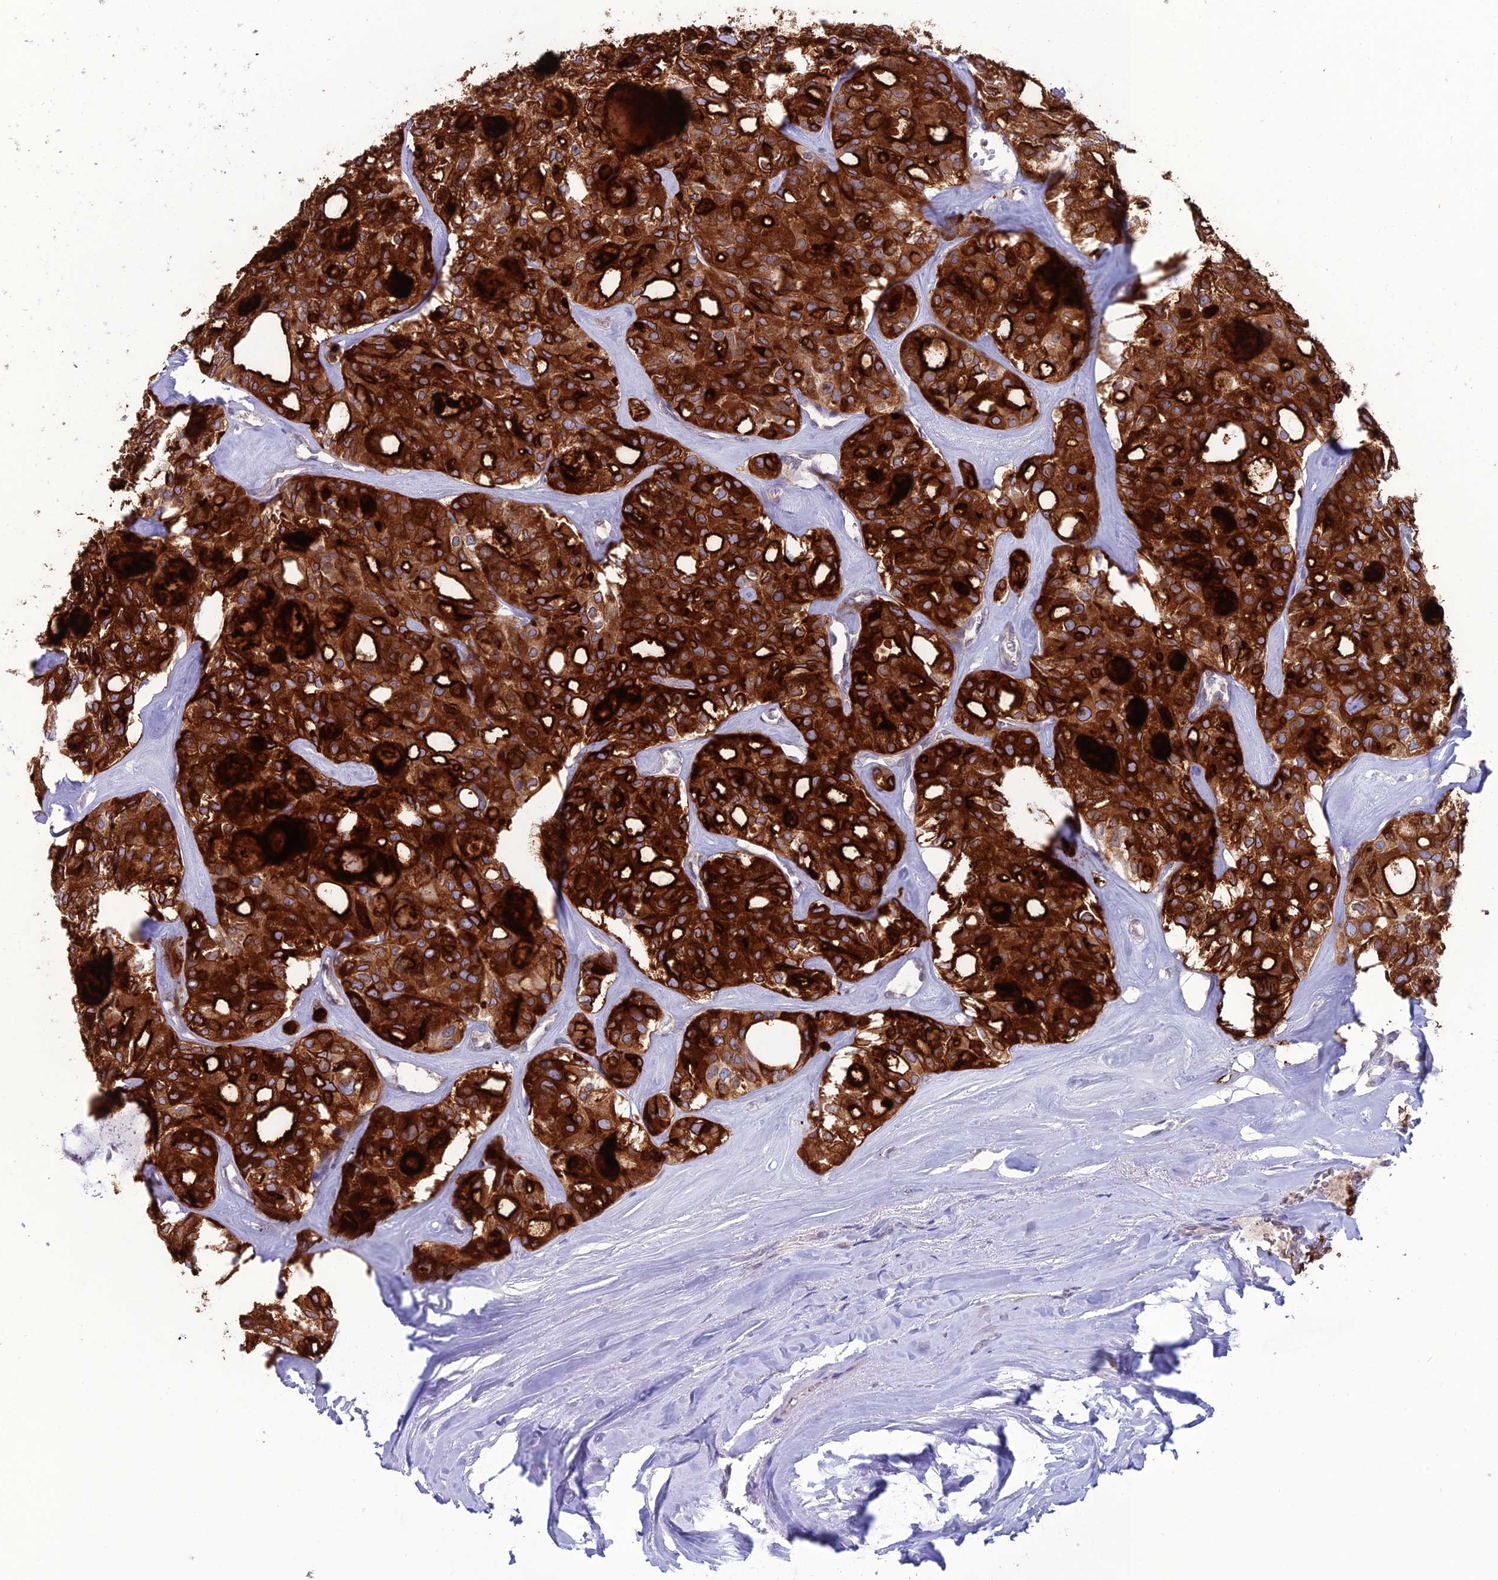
{"staining": {"intensity": "strong", "quantity": ">75%", "location": "cytoplasmic/membranous"}, "tissue": "thyroid cancer", "cell_type": "Tumor cells", "image_type": "cancer", "snomed": [{"axis": "morphology", "description": "Follicular adenoma carcinoma, NOS"}, {"axis": "topography", "description": "Thyroid gland"}], "caption": "Immunohistochemistry (IHC) (DAB) staining of thyroid cancer exhibits strong cytoplasmic/membranous protein positivity in approximately >75% of tumor cells.", "gene": "WDR46", "patient": {"sex": "male", "age": 75}}